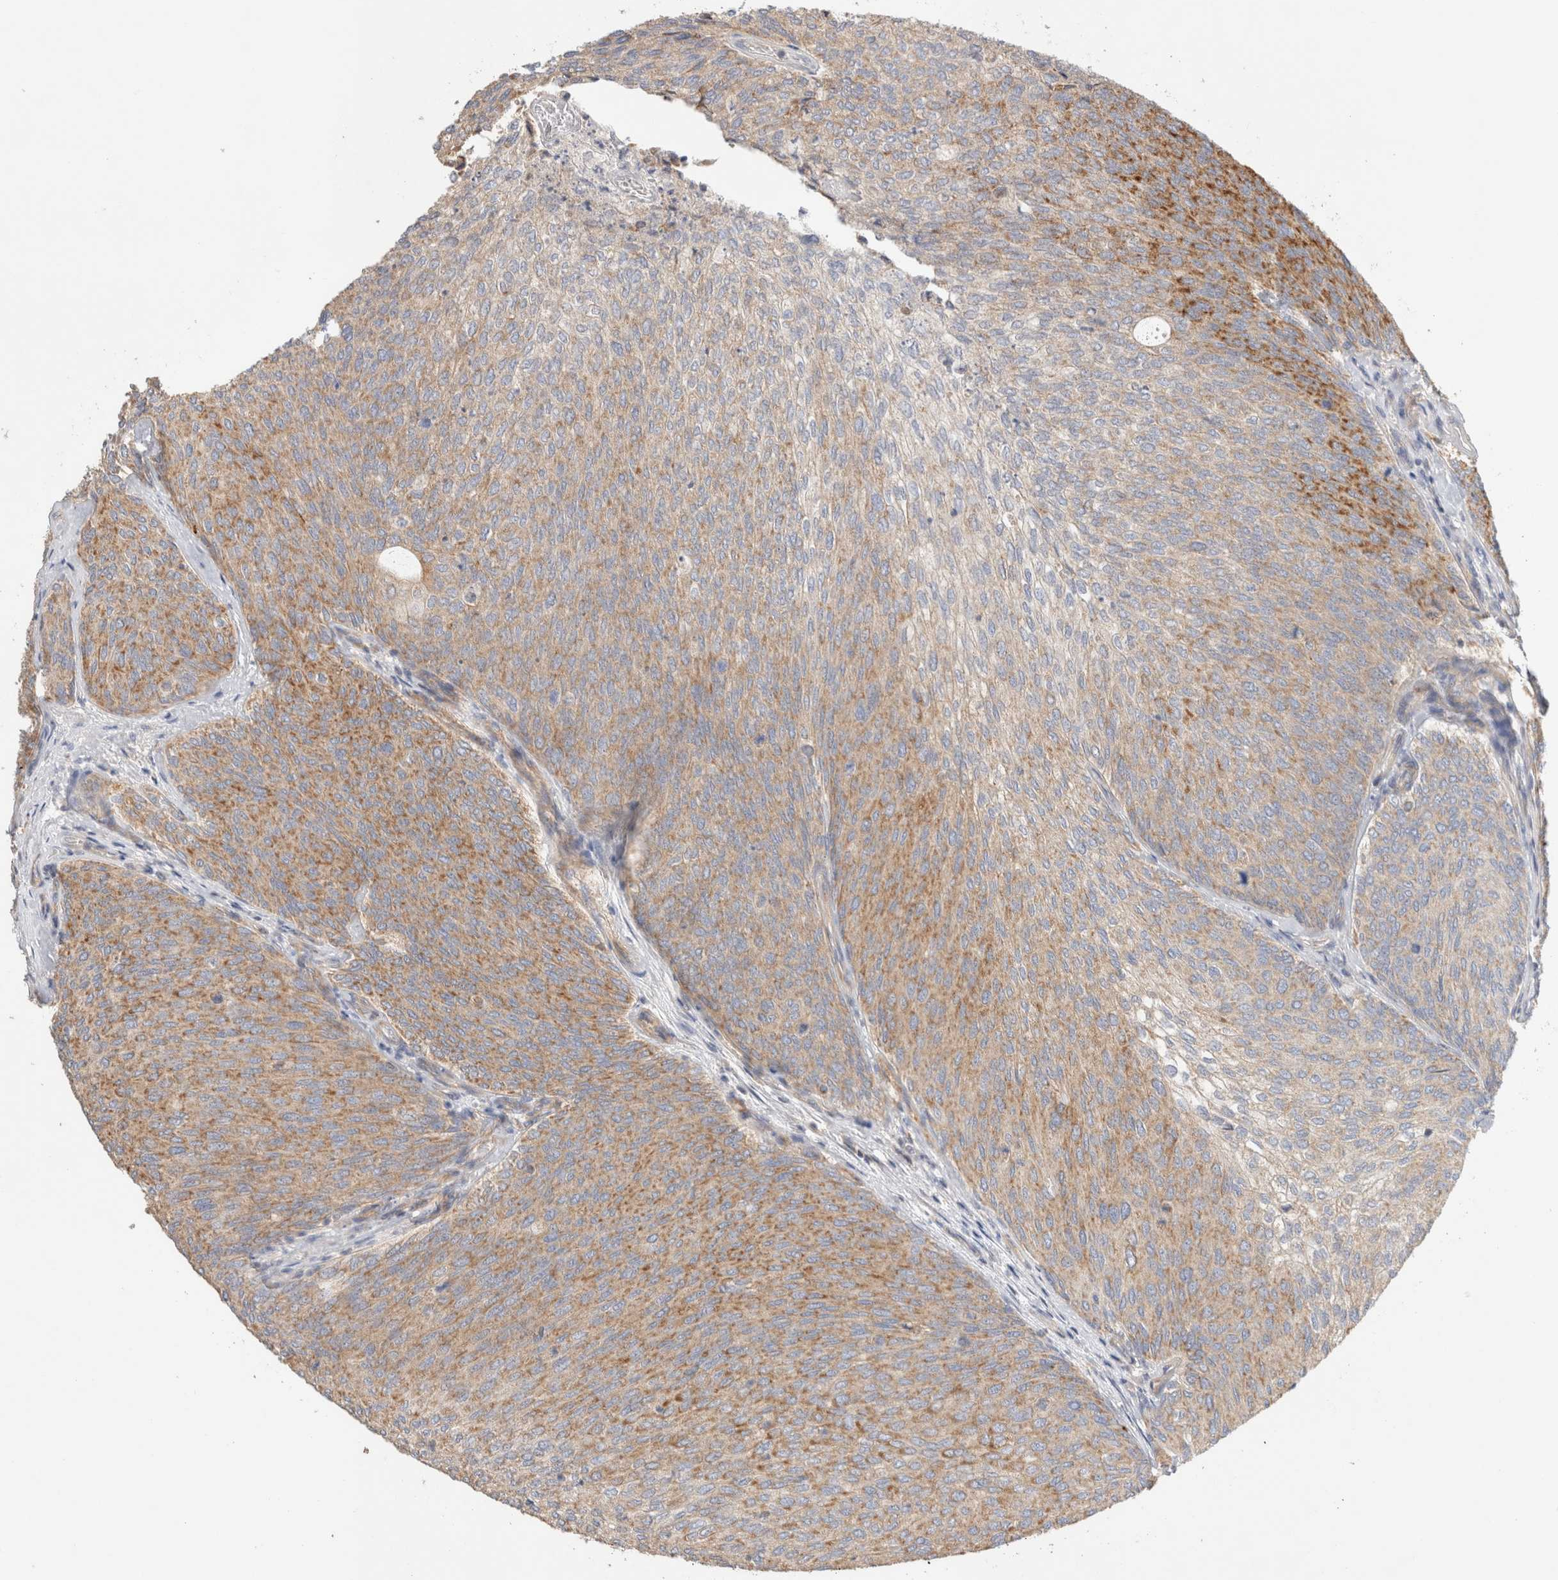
{"staining": {"intensity": "moderate", "quantity": ">75%", "location": "cytoplasmic/membranous"}, "tissue": "urothelial cancer", "cell_type": "Tumor cells", "image_type": "cancer", "snomed": [{"axis": "morphology", "description": "Urothelial carcinoma, Low grade"}, {"axis": "topography", "description": "Urinary bladder"}], "caption": "Immunohistochemistry micrograph of neoplastic tissue: urothelial cancer stained using immunohistochemistry (IHC) demonstrates medium levels of moderate protein expression localized specifically in the cytoplasmic/membranous of tumor cells, appearing as a cytoplasmic/membranous brown color.", "gene": "B3GNTL1", "patient": {"sex": "female", "age": 79}}